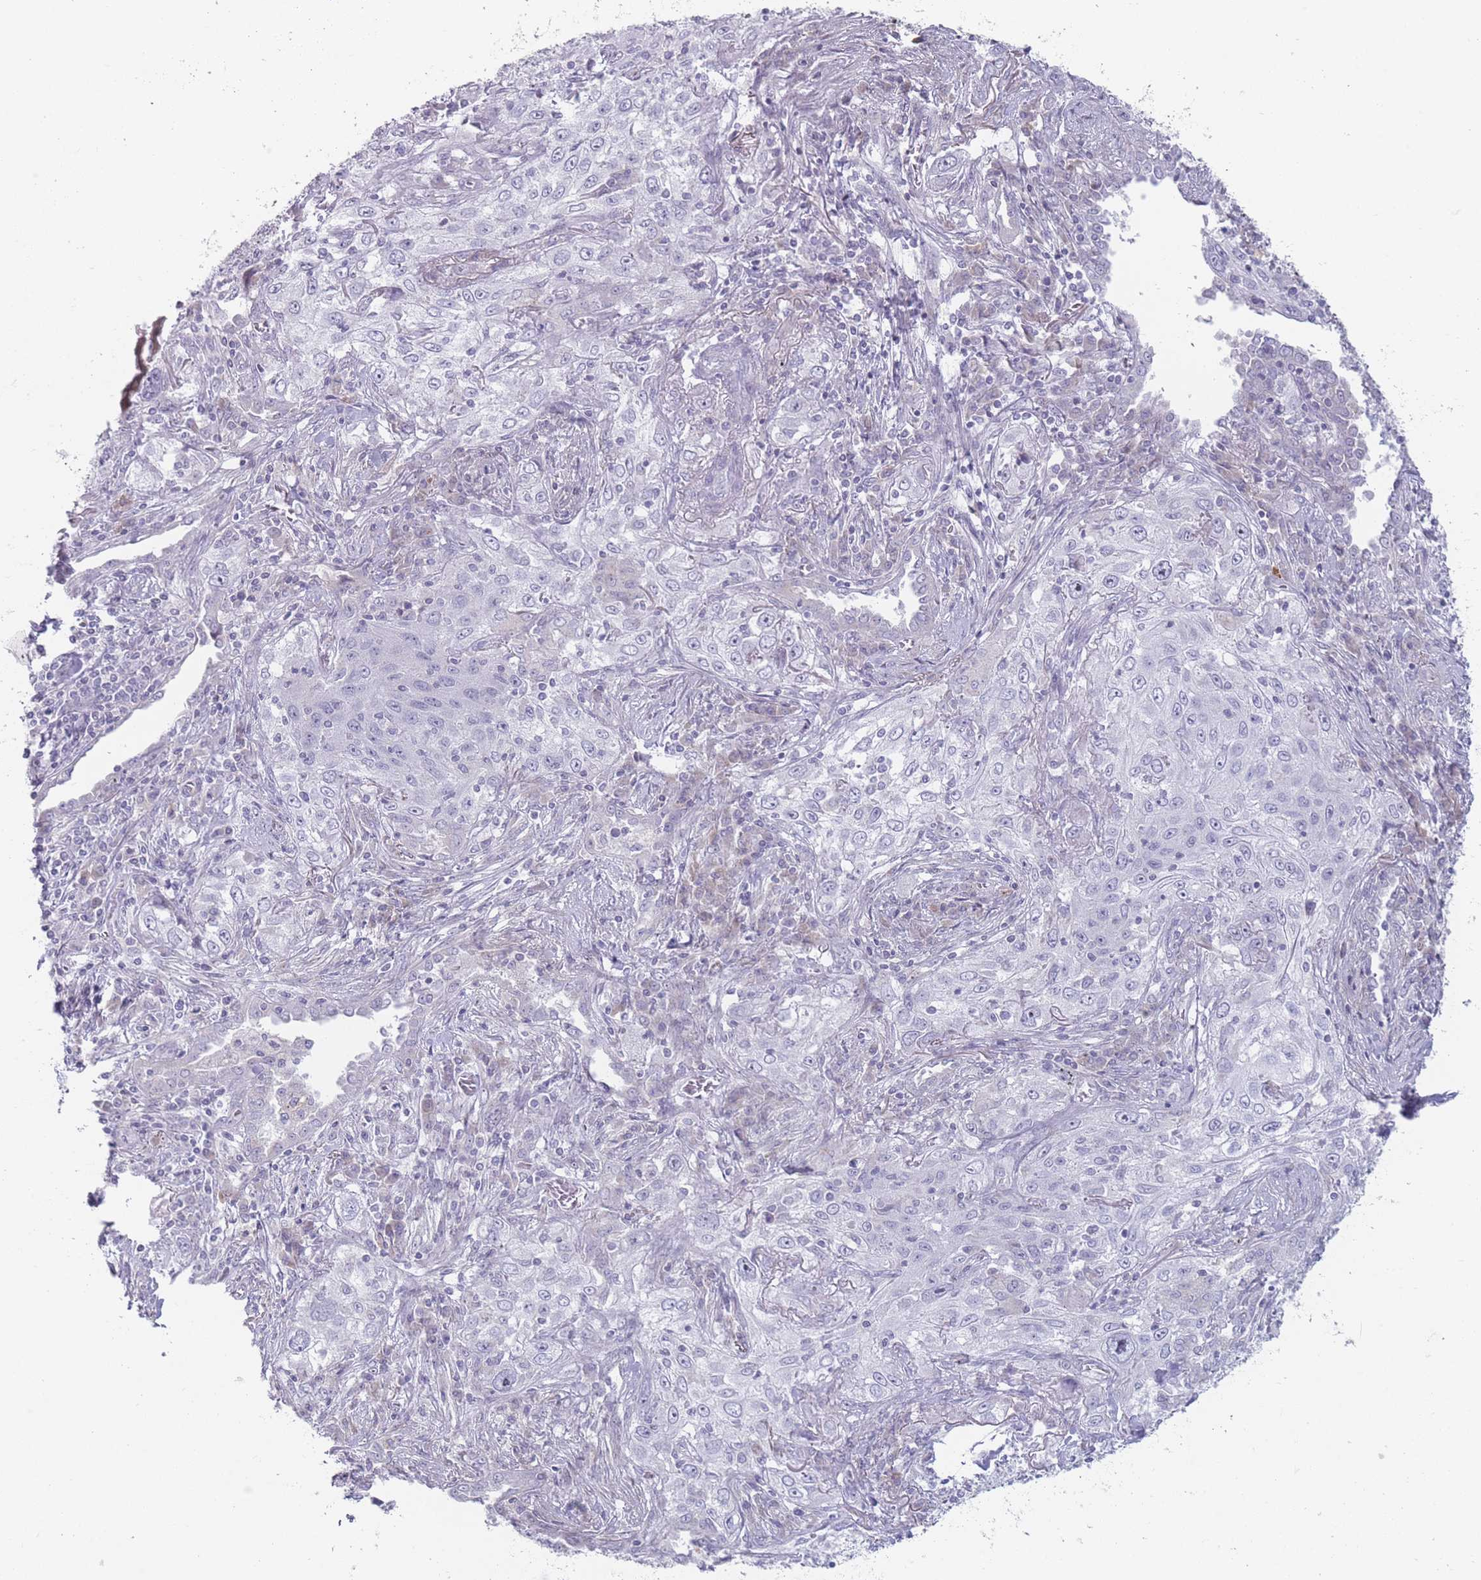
{"staining": {"intensity": "negative", "quantity": "none", "location": "none"}, "tissue": "lung cancer", "cell_type": "Tumor cells", "image_type": "cancer", "snomed": [{"axis": "morphology", "description": "Squamous cell carcinoma, NOS"}, {"axis": "topography", "description": "Lung"}], "caption": "Lung squamous cell carcinoma was stained to show a protein in brown. There is no significant expression in tumor cells.", "gene": "PAIP2B", "patient": {"sex": "female", "age": 69}}